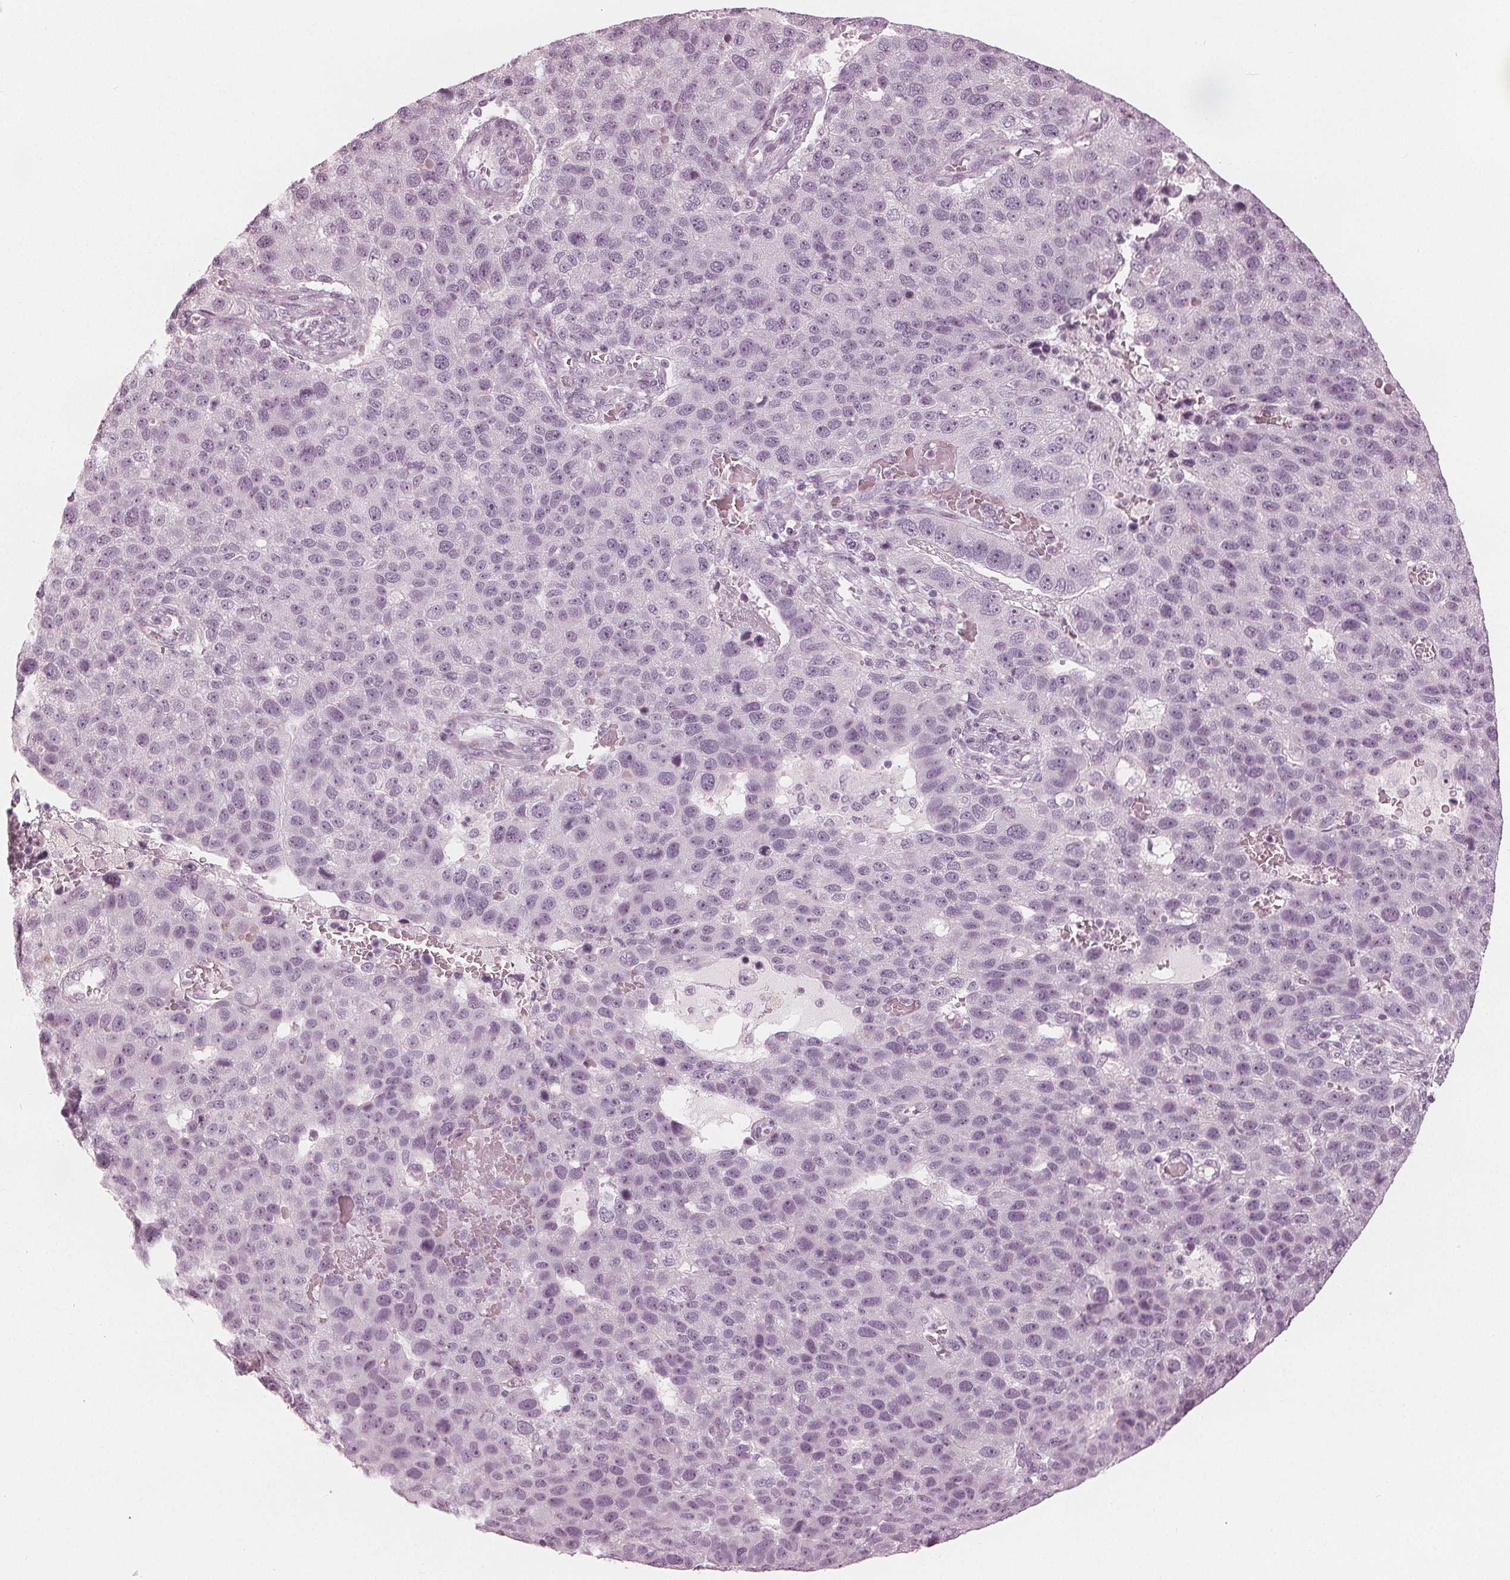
{"staining": {"intensity": "negative", "quantity": "none", "location": "none"}, "tissue": "pancreatic cancer", "cell_type": "Tumor cells", "image_type": "cancer", "snomed": [{"axis": "morphology", "description": "Adenocarcinoma, NOS"}, {"axis": "topography", "description": "Pancreas"}], "caption": "A histopathology image of human pancreatic adenocarcinoma is negative for staining in tumor cells.", "gene": "PAEP", "patient": {"sex": "female", "age": 61}}